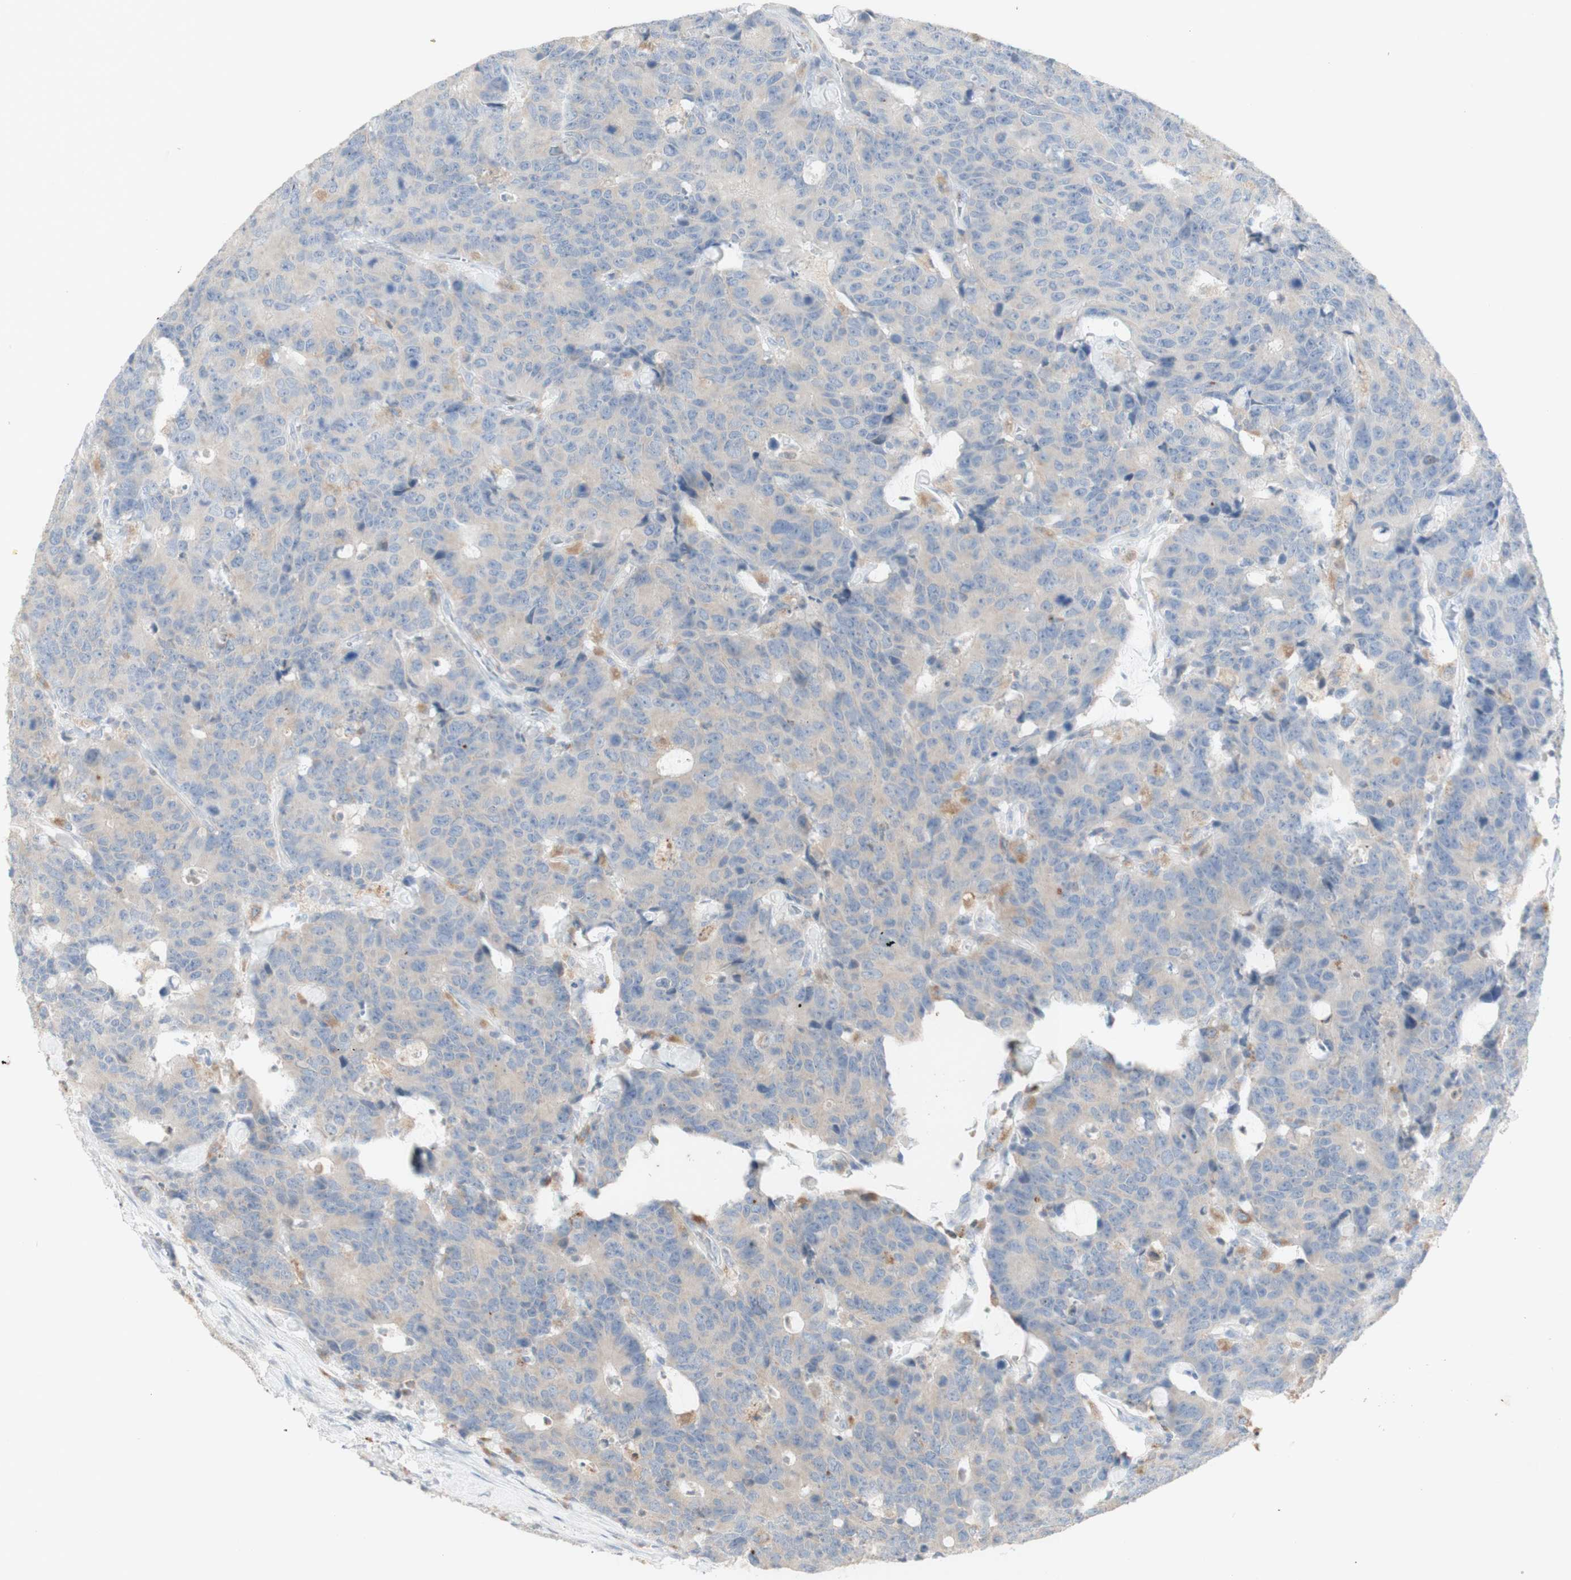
{"staining": {"intensity": "negative", "quantity": "none", "location": "none"}, "tissue": "colorectal cancer", "cell_type": "Tumor cells", "image_type": "cancer", "snomed": [{"axis": "morphology", "description": "Adenocarcinoma, NOS"}, {"axis": "topography", "description": "Colon"}], "caption": "Tumor cells are negative for brown protein staining in colorectal adenocarcinoma.", "gene": "ATP6V1B1", "patient": {"sex": "female", "age": 86}}